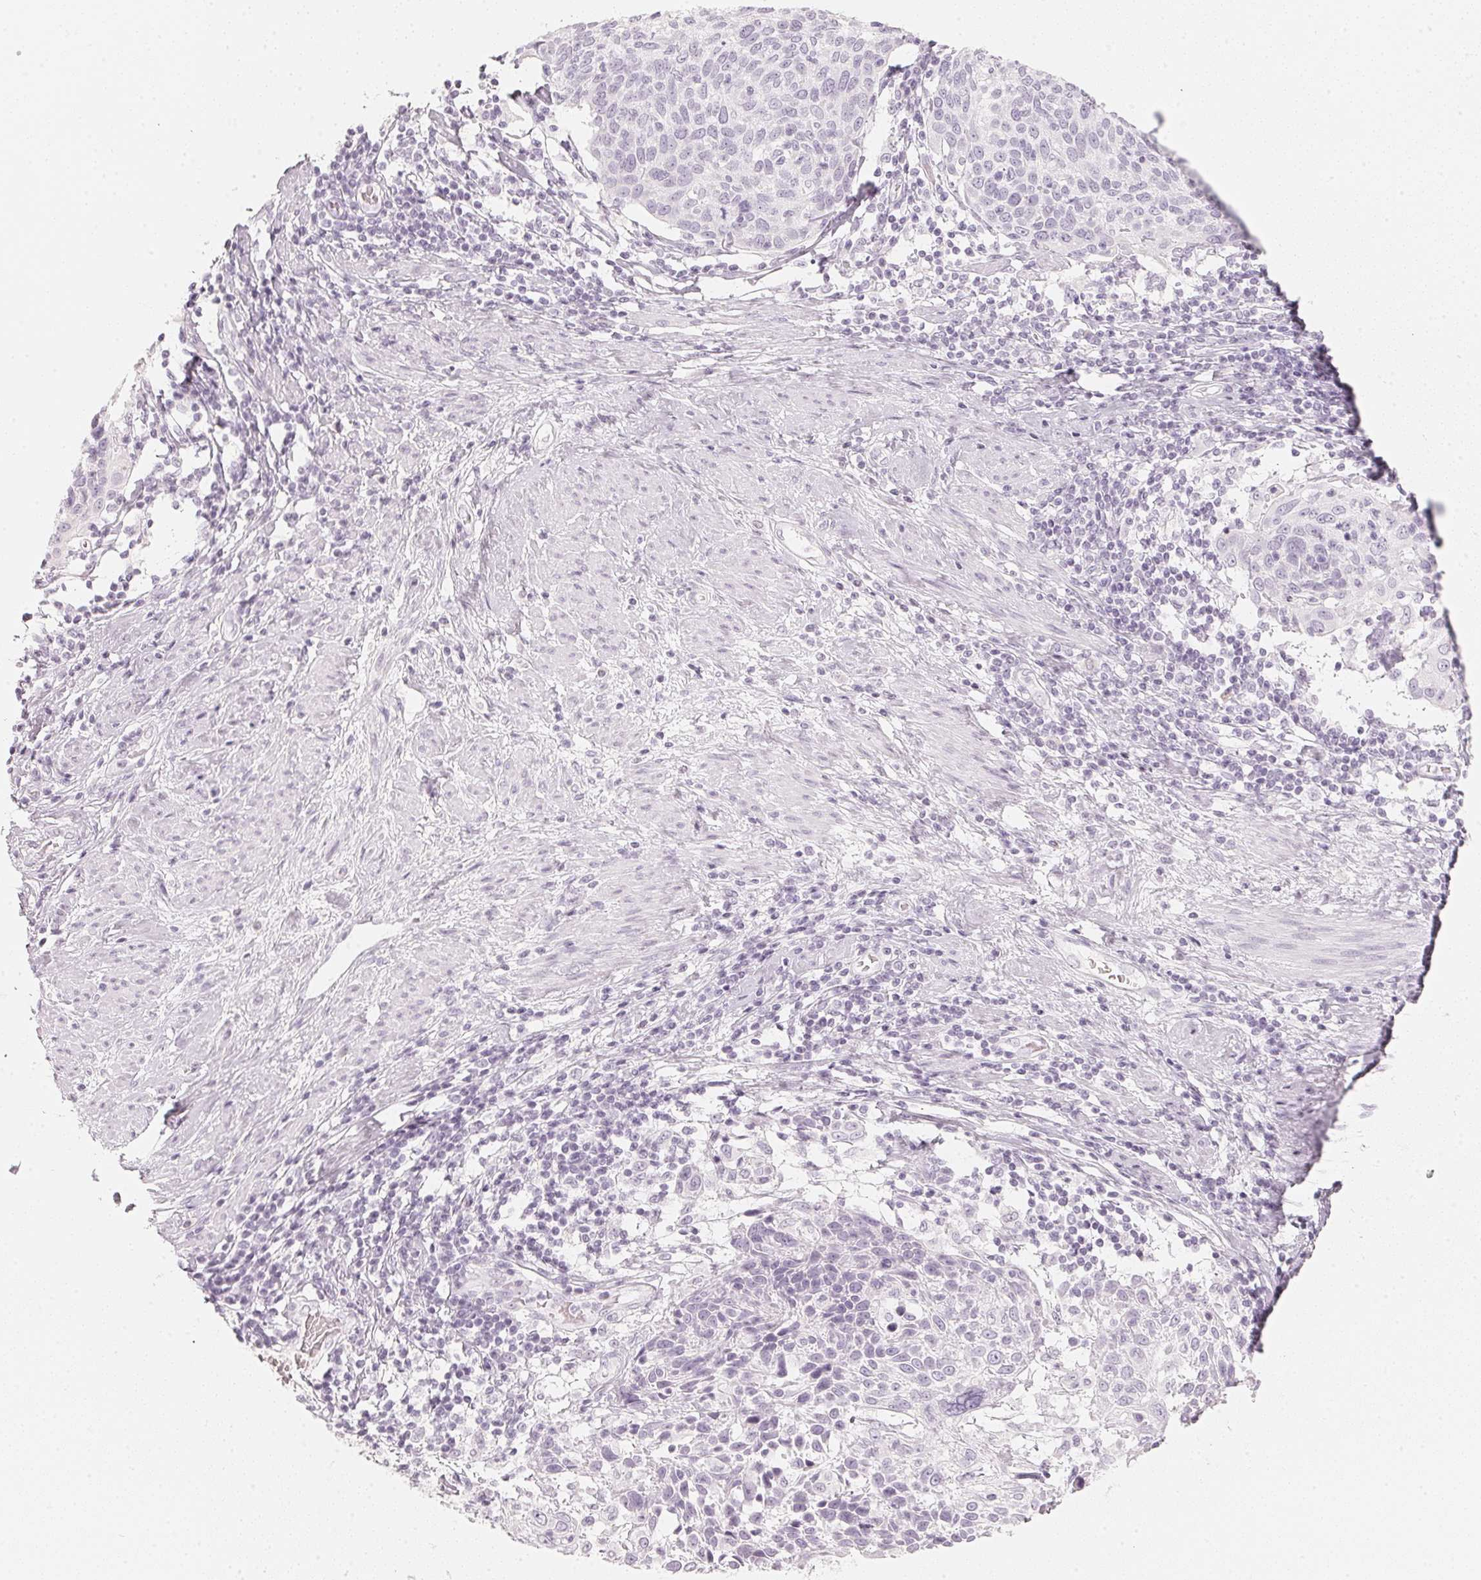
{"staining": {"intensity": "negative", "quantity": "none", "location": "none"}, "tissue": "cervical cancer", "cell_type": "Tumor cells", "image_type": "cancer", "snomed": [{"axis": "morphology", "description": "Squamous cell carcinoma, NOS"}, {"axis": "topography", "description": "Cervix"}], "caption": "This is a image of immunohistochemistry (IHC) staining of cervical cancer (squamous cell carcinoma), which shows no expression in tumor cells.", "gene": "SLC22A8", "patient": {"sex": "female", "age": 61}}